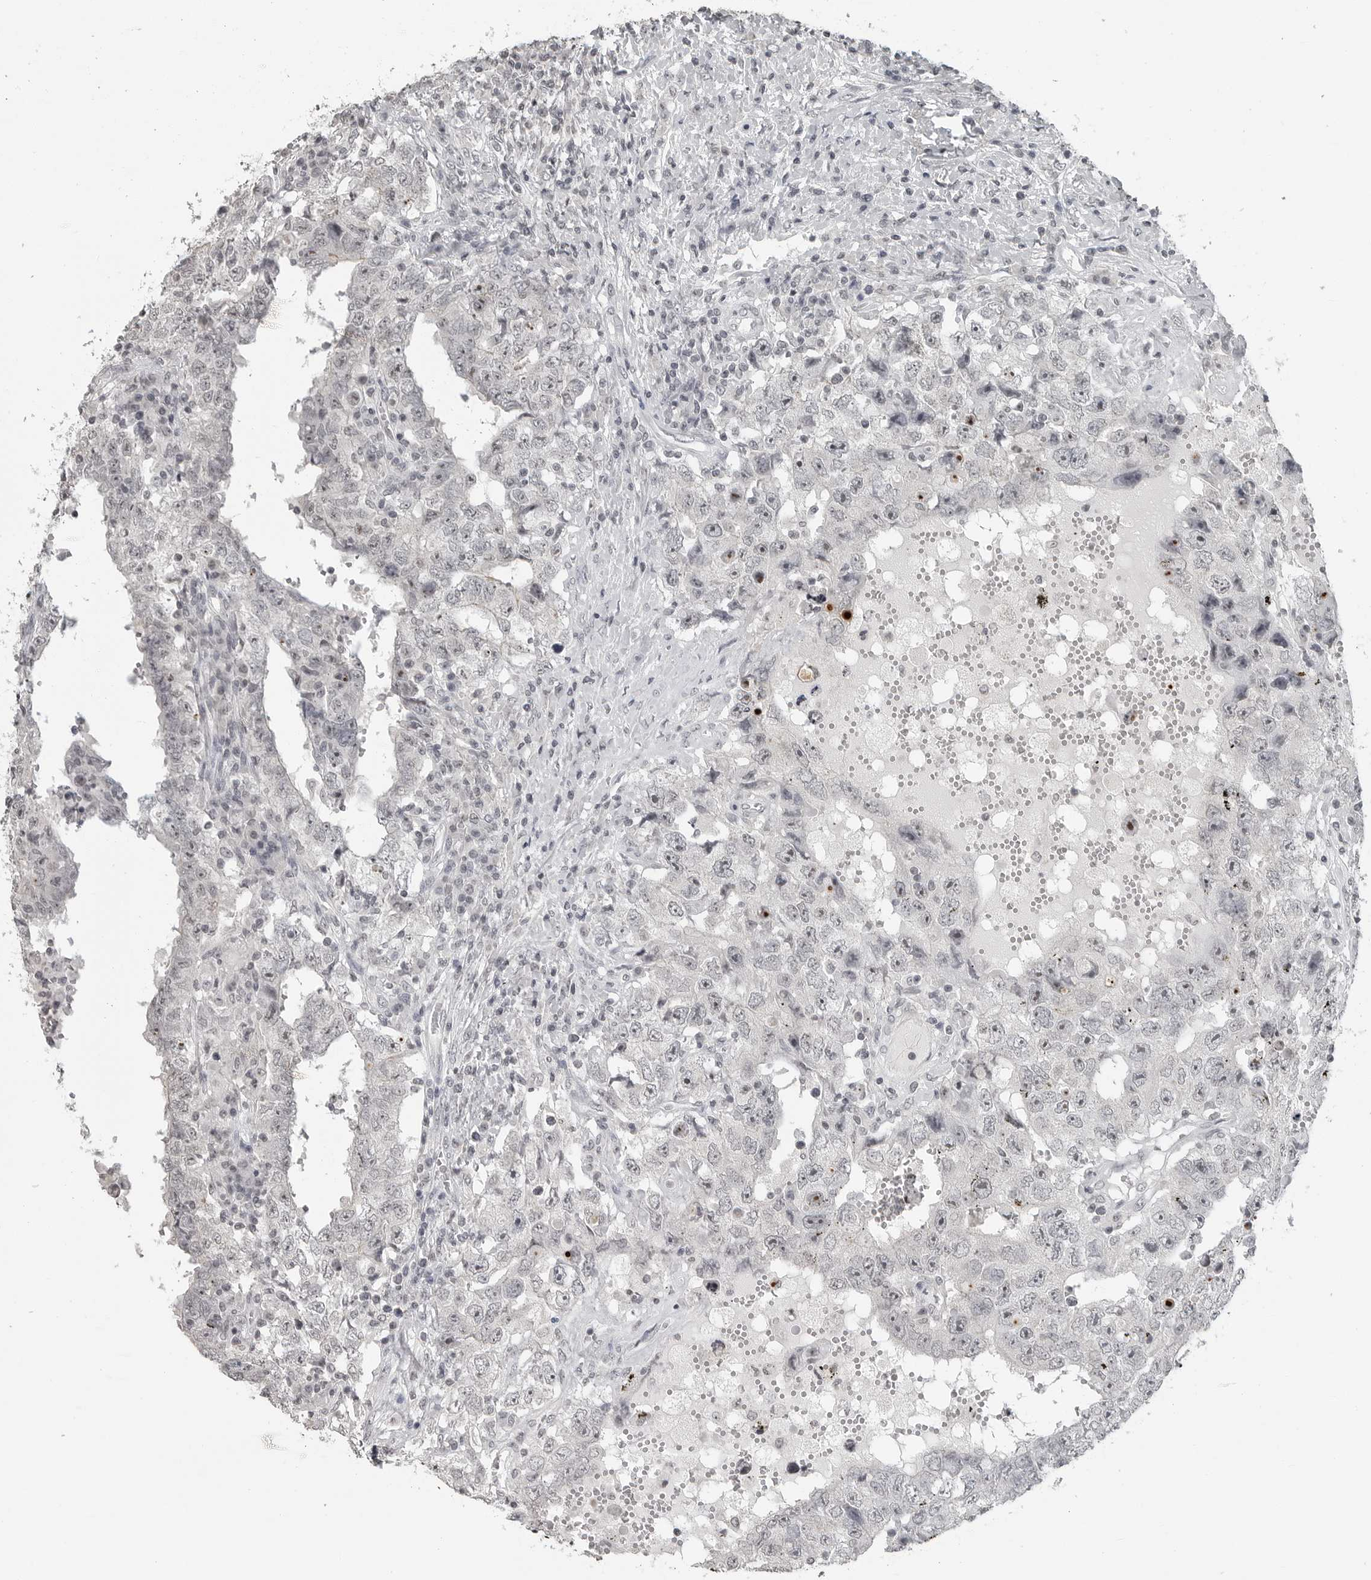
{"staining": {"intensity": "moderate", "quantity": "<25%", "location": "nuclear"}, "tissue": "testis cancer", "cell_type": "Tumor cells", "image_type": "cancer", "snomed": [{"axis": "morphology", "description": "Carcinoma, Embryonal, NOS"}, {"axis": "topography", "description": "Testis"}], "caption": "Protein staining by IHC demonstrates moderate nuclear staining in approximately <25% of tumor cells in embryonal carcinoma (testis).", "gene": "DDX54", "patient": {"sex": "male", "age": 26}}